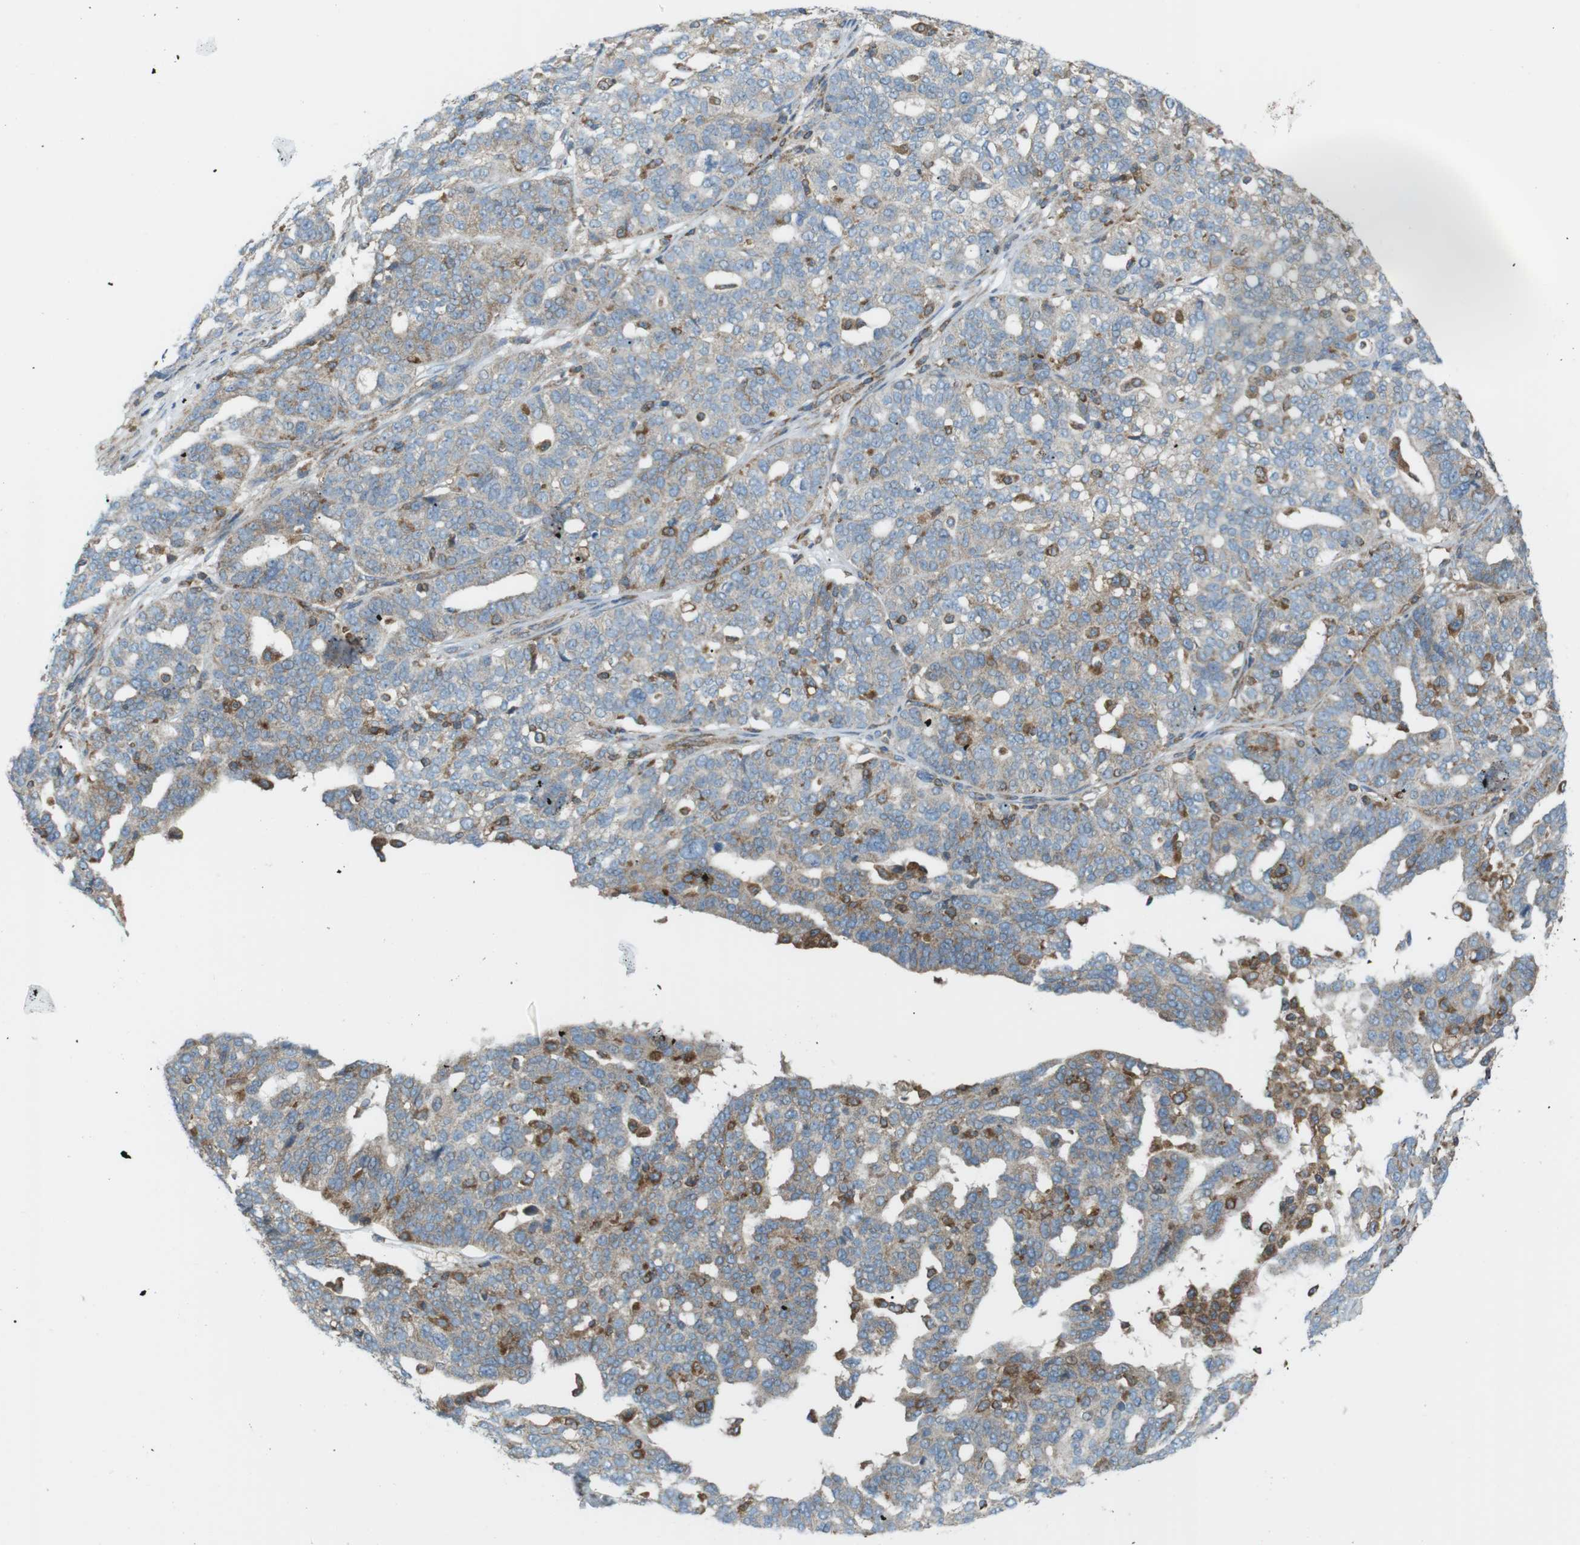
{"staining": {"intensity": "weak", "quantity": "<25%", "location": "cytoplasmic/membranous"}, "tissue": "ovarian cancer", "cell_type": "Tumor cells", "image_type": "cancer", "snomed": [{"axis": "morphology", "description": "Cystadenocarcinoma, serous, NOS"}, {"axis": "topography", "description": "Ovary"}], "caption": "An immunohistochemistry image of ovarian cancer (serous cystadenocarcinoma) is shown. There is no staining in tumor cells of ovarian cancer (serous cystadenocarcinoma). (Stains: DAB immunohistochemistry (IHC) with hematoxylin counter stain, Microscopy: brightfield microscopy at high magnification).", "gene": "FLII", "patient": {"sex": "female", "age": 59}}